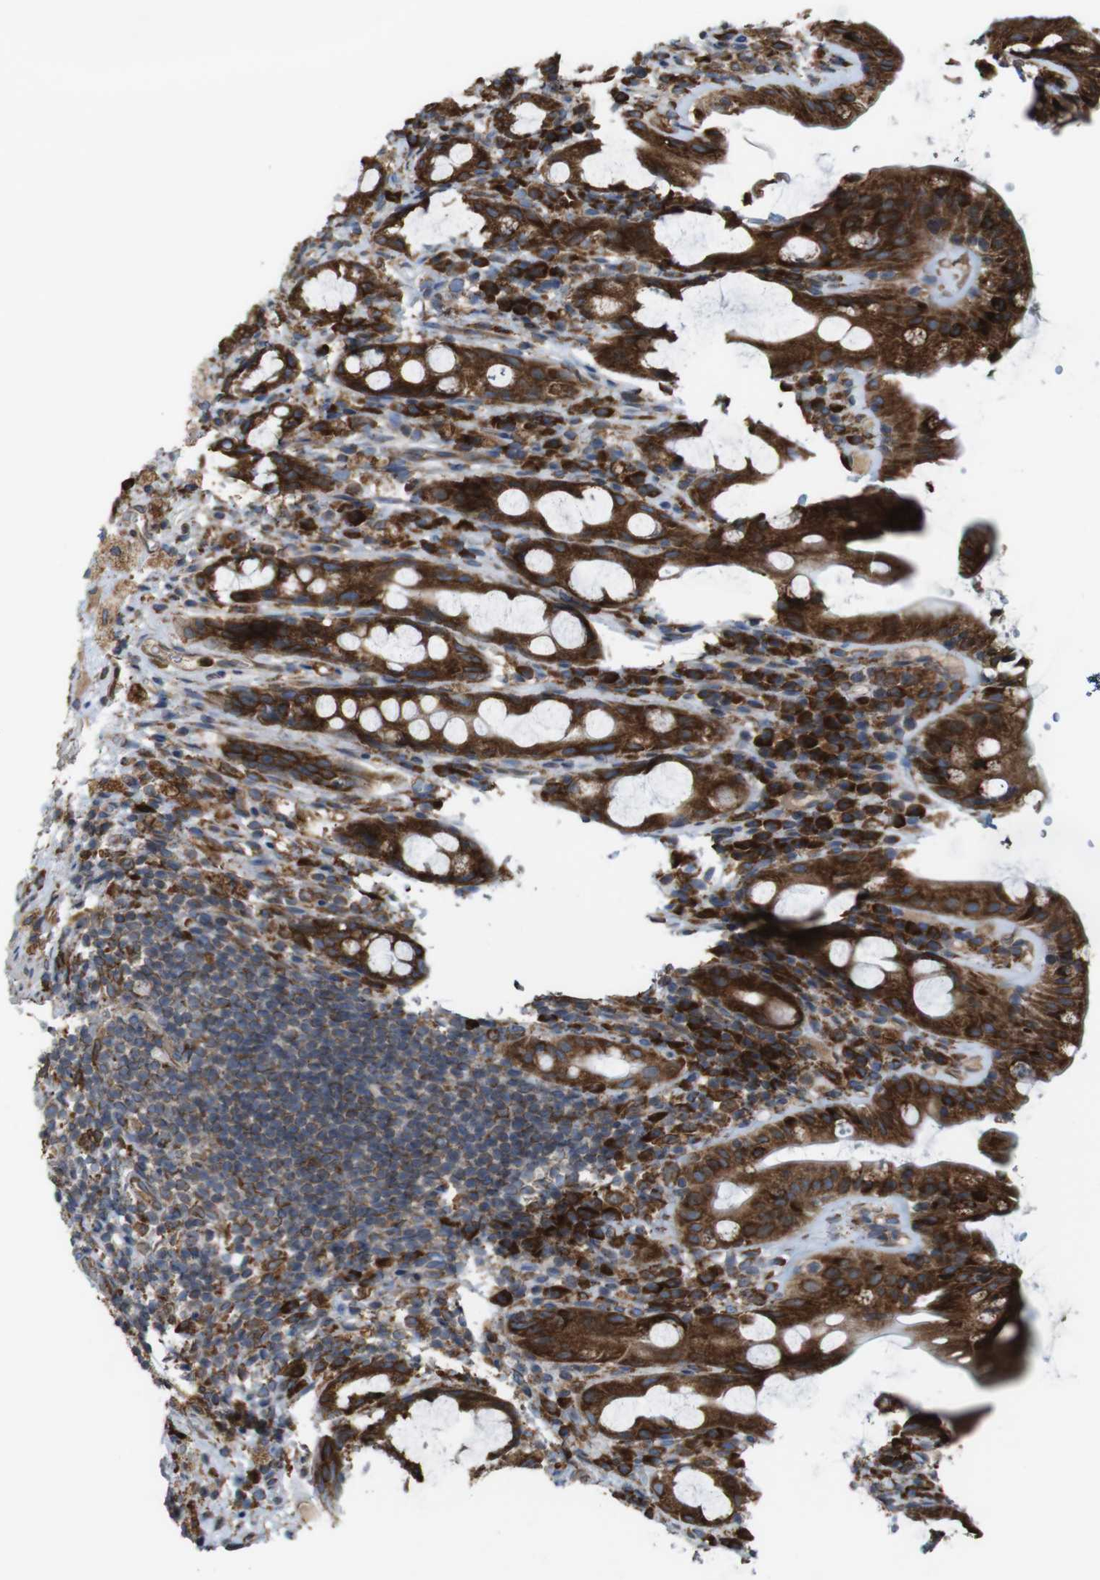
{"staining": {"intensity": "strong", "quantity": ">75%", "location": "cytoplasmic/membranous"}, "tissue": "rectum", "cell_type": "Glandular cells", "image_type": "normal", "snomed": [{"axis": "morphology", "description": "Normal tissue, NOS"}, {"axis": "topography", "description": "Rectum"}], "caption": "This photomicrograph shows IHC staining of normal rectum, with high strong cytoplasmic/membranous expression in approximately >75% of glandular cells.", "gene": "UGGT1", "patient": {"sex": "male", "age": 44}}